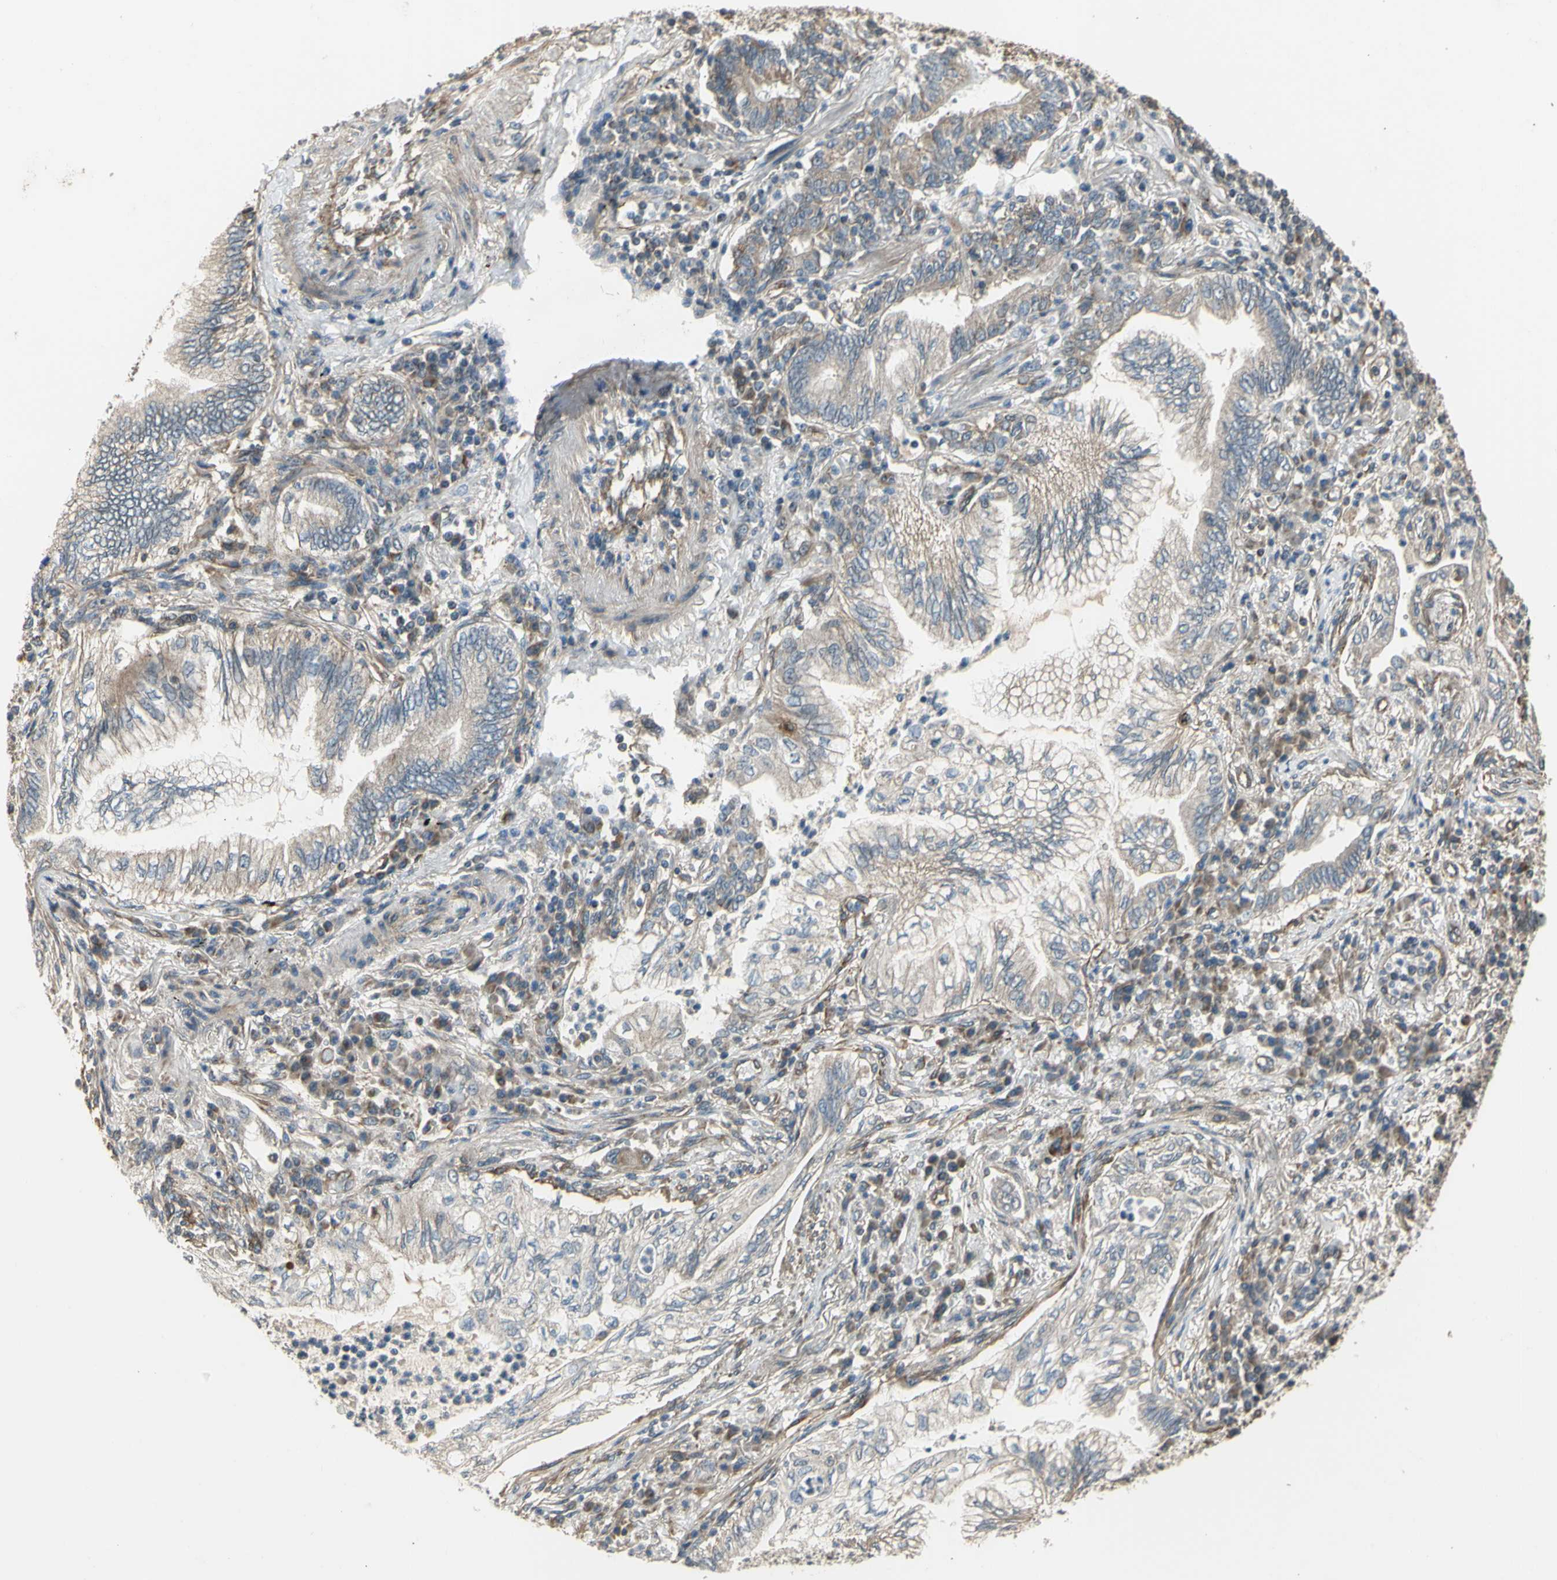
{"staining": {"intensity": "weak", "quantity": ">75%", "location": "cytoplasmic/membranous"}, "tissue": "lung cancer", "cell_type": "Tumor cells", "image_type": "cancer", "snomed": [{"axis": "morphology", "description": "Normal tissue, NOS"}, {"axis": "morphology", "description": "Adenocarcinoma, NOS"}, {"axis": "topography", "description": "Bronchus"}, {"axis": "topography", "description": "Lung"}], "caption": "Protein expression by immunohistochemistry displays weak cytoplasmic/membranous staining in approximately >75% of tumor cells in adenocarcinoma (lung).", "gene": "EFNB2", "patient": {"sex": "female", "age": 70}}